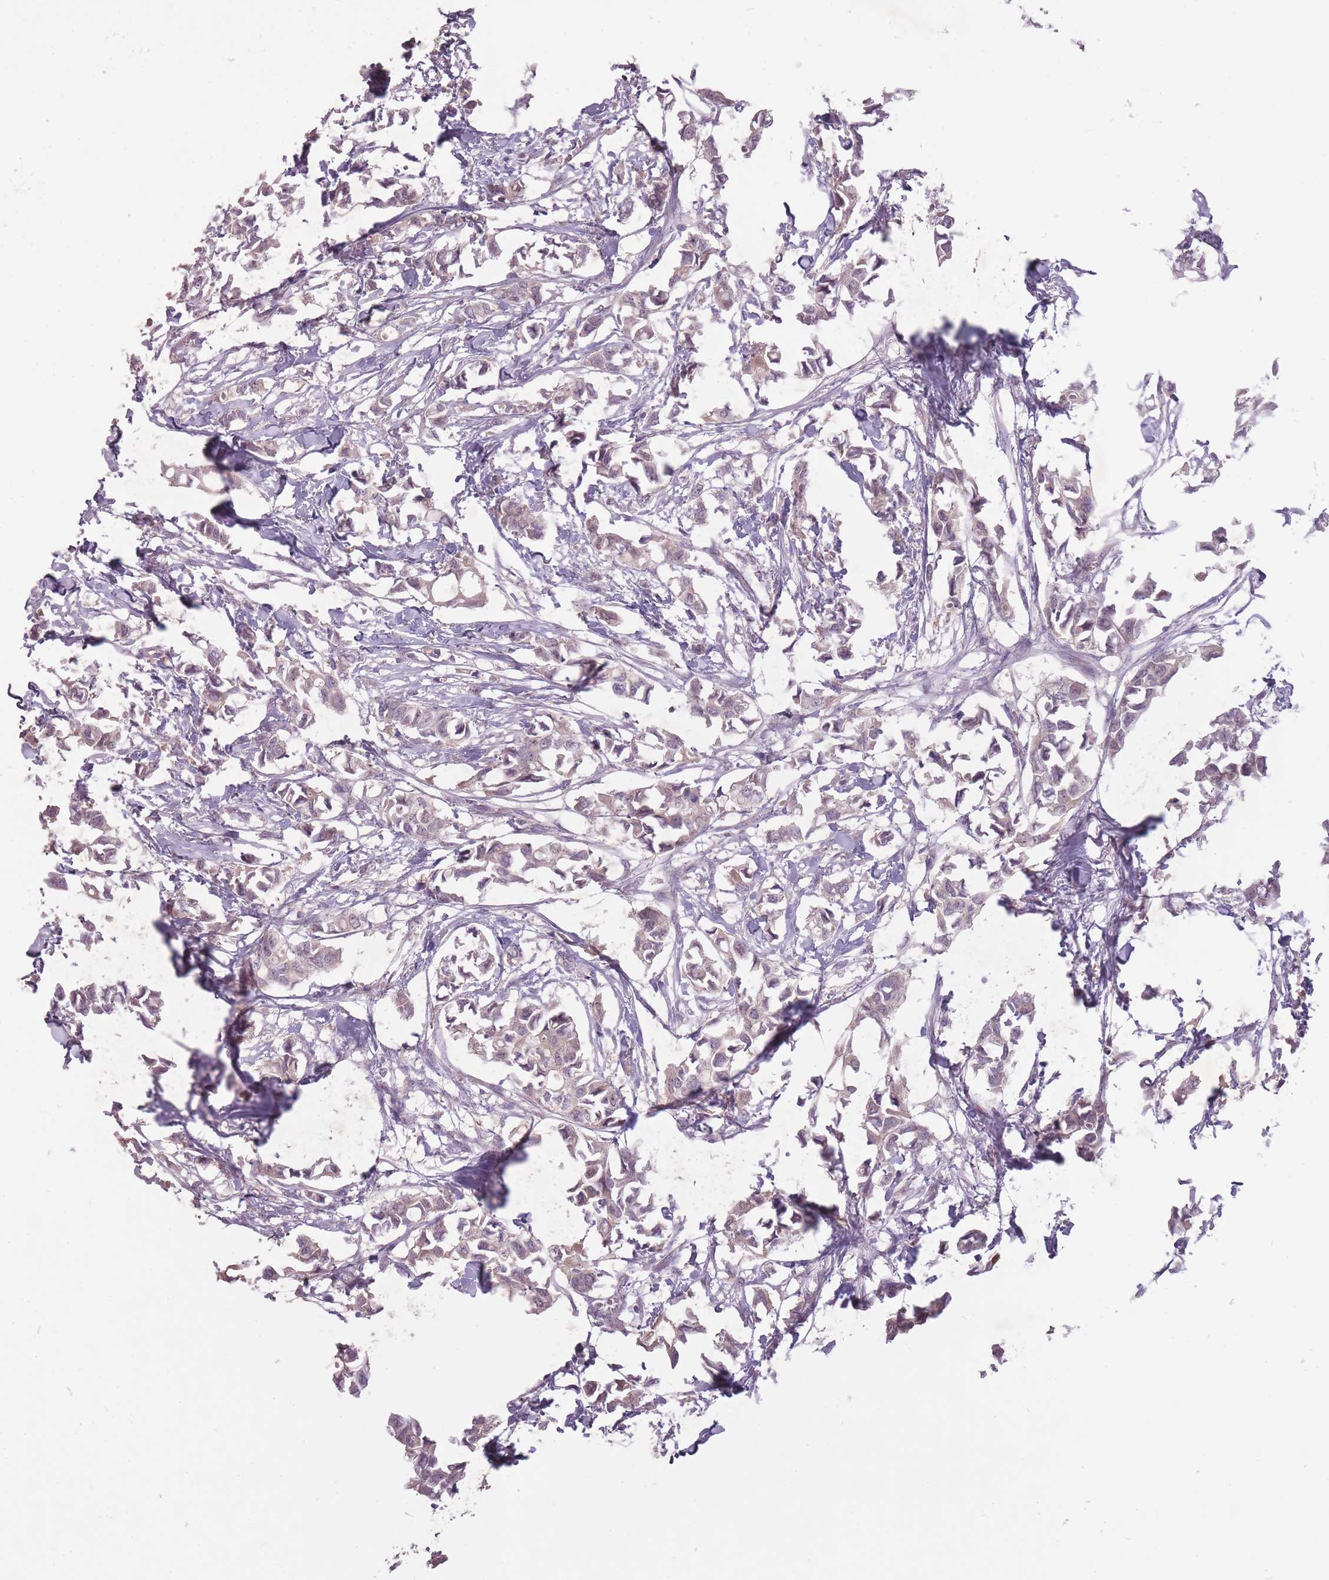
{"staining": {"intensity": "negative", "quantity": "none", "location": "none"}, "tissue": "breast cancer", "cell_type": "Tumor cells", "image_type": "cancer", "snomed": [{"axis": "morphology", "description": "Duct carcinoma"}, {"axis": "topography", "description": "Breast"}], "caption": "Tumor cells are negative for protein expression in human invasive ductal carcinoma (breast). The staining is performed using DAB (3,3'-diaminobenzidine) brown chromogen with nuclei counter-stained in using hematoxylin.", "gene": "FAM43B", "patient": {"sex": "female", "age": 41}}